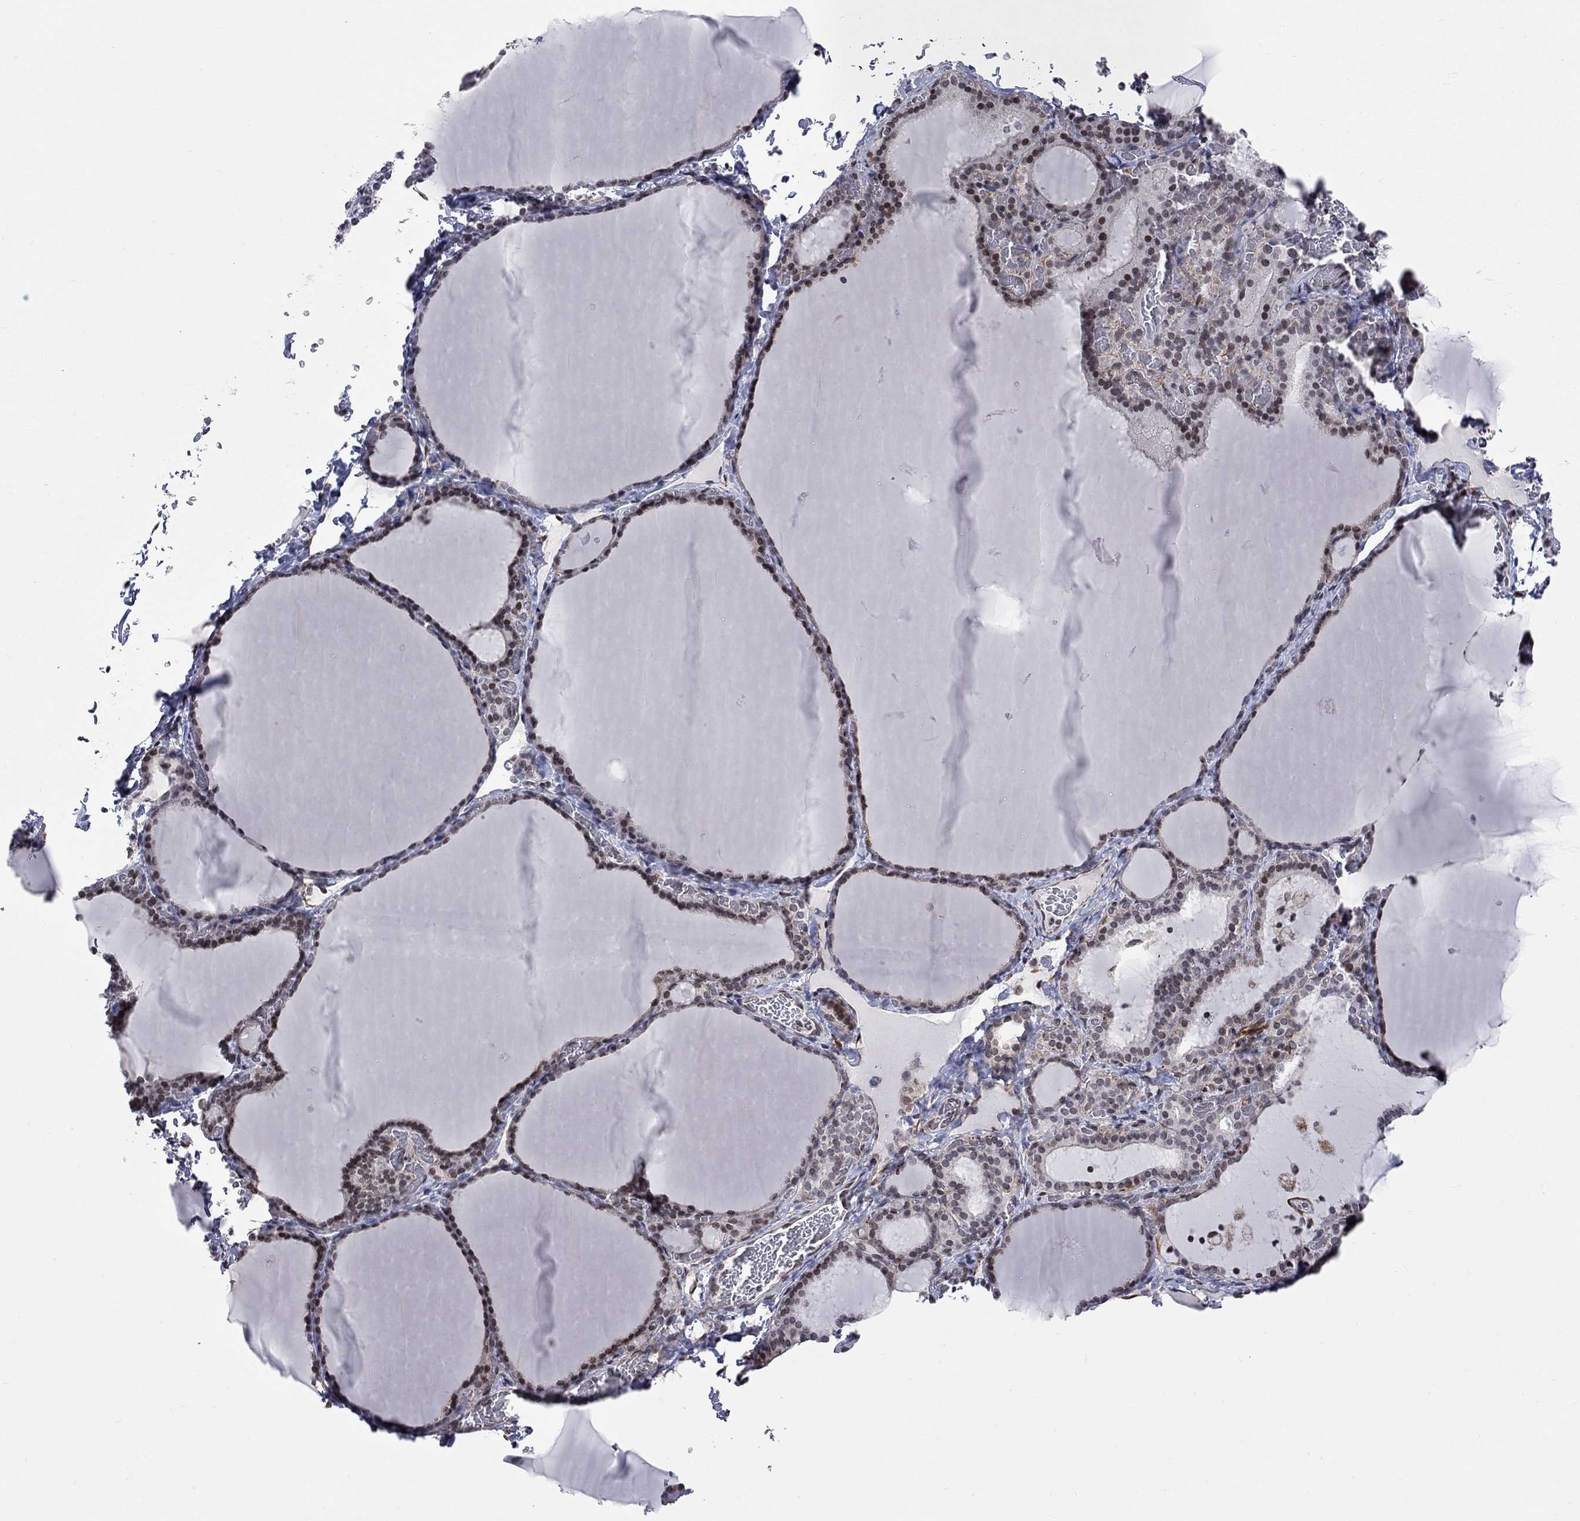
{"staining": {"intensity": "moderate", "quantity": "25%-75%", "location": "nuclear"}, "tissue": "thyroid gland", "cell_type": "Glandular cells", "image_type": "normal", "snomed": [{"axis": "morphology", "description": "Normal tissue, NOS"}, {"axis": "morphology", "description": "Hyperplasia, NOS"}, {"axis": "topography", "description": "Thyroid gland"}], "caption": "Moderate nuclear expression is appreciated in approximately 25%-75% of glandular cells in unremarkable thyroid gland. The staining was performed using DAB, with brown indicating positive protein expression. Nuclei are stained blue with hematoxylin.", "gene": "MTNR1B", "patient": {"sex": "female", "age": 27}}